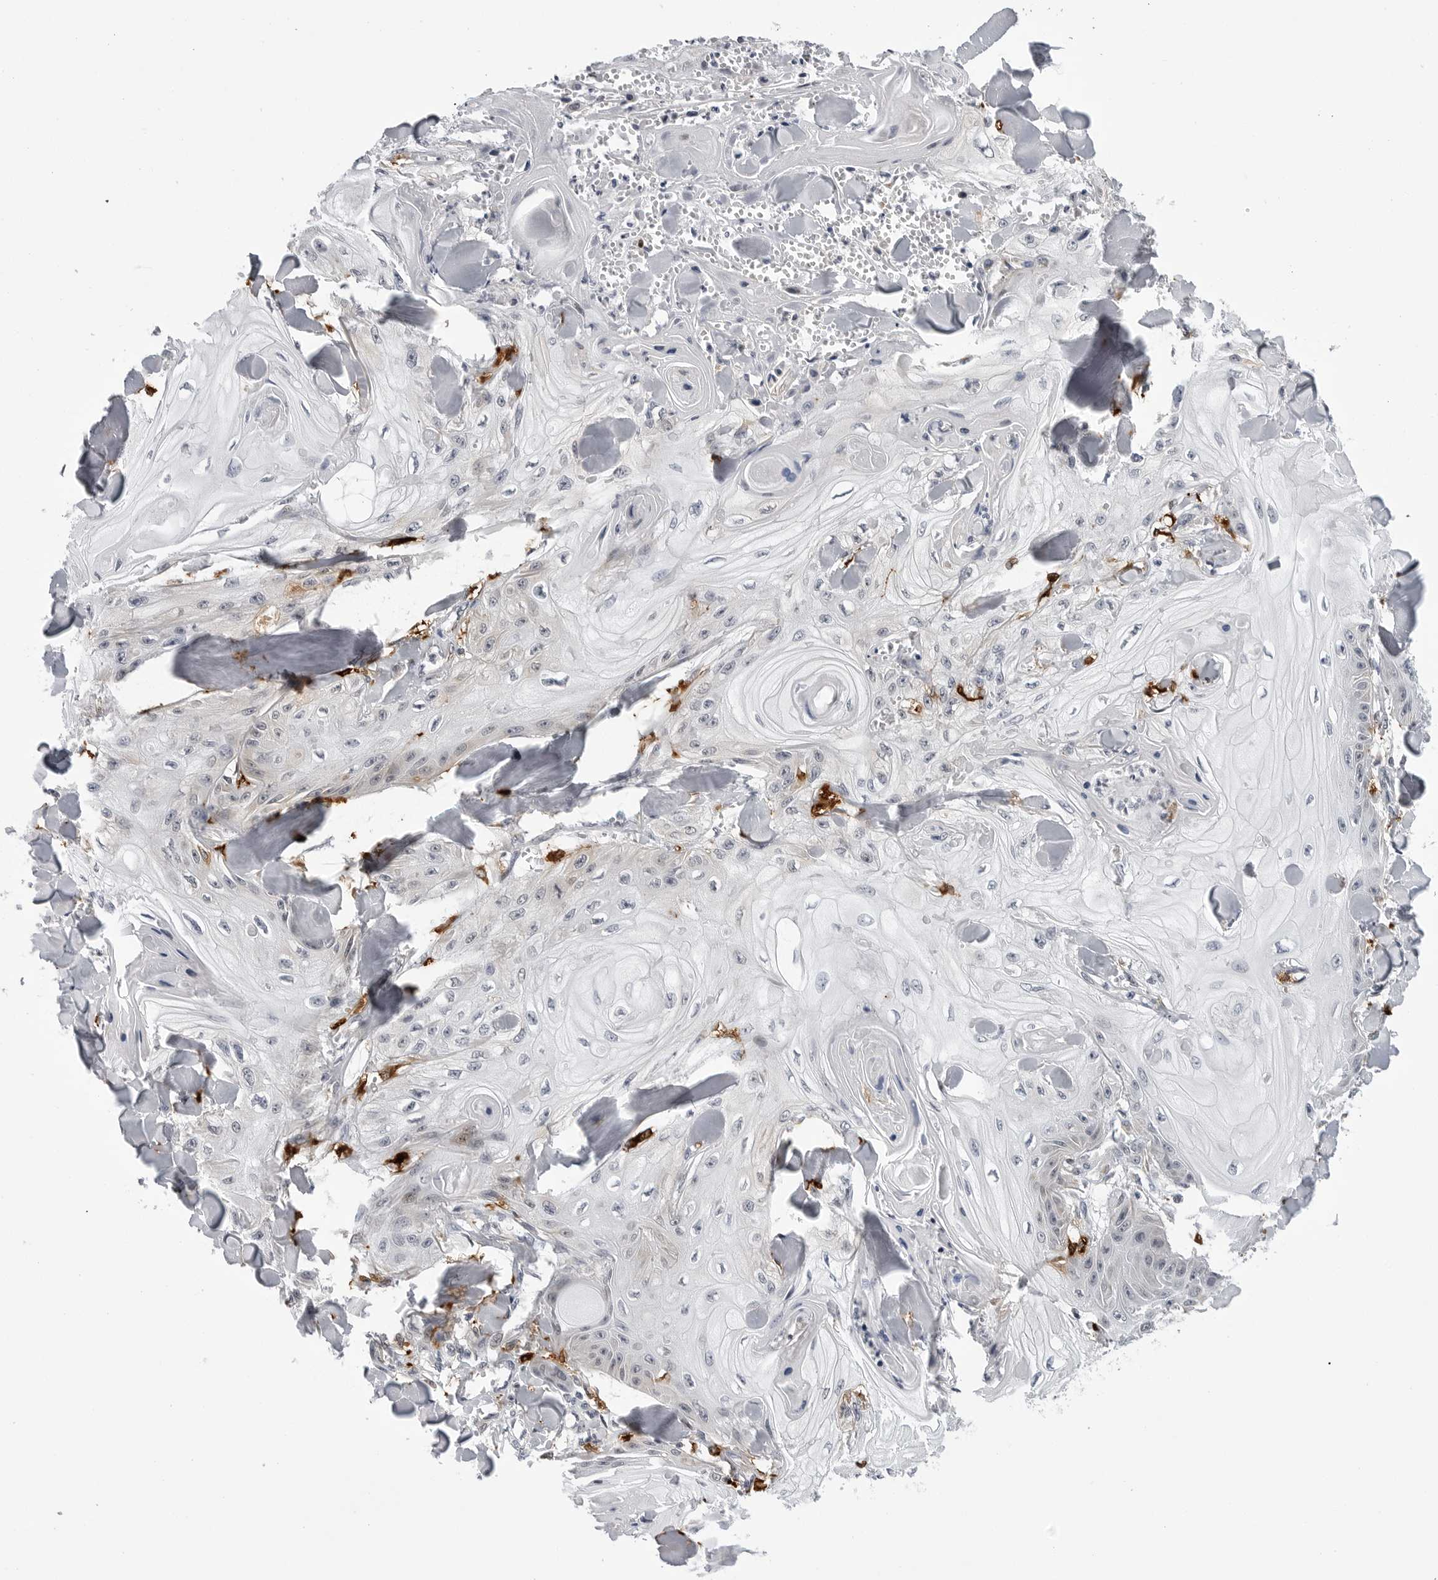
{"staining": {"intensity": "negative", "quantity": "none", "location": "none"}, "tissue": "skin cancer", "cell_type": "Tumor cells", "image_type": "cancer", "snomed": [{"axis": "morphology", "description": "Squamous cell carcinoma, NOS"}, {"axis": "topography", "description": "Skin"}], "caption": "Human skin cancer stained for a protein using immunohistochemistry (IHC) displays no positivity in tumor cells.", "gene": "CDK20", "patient": {"sex": "male", "age": 74}}